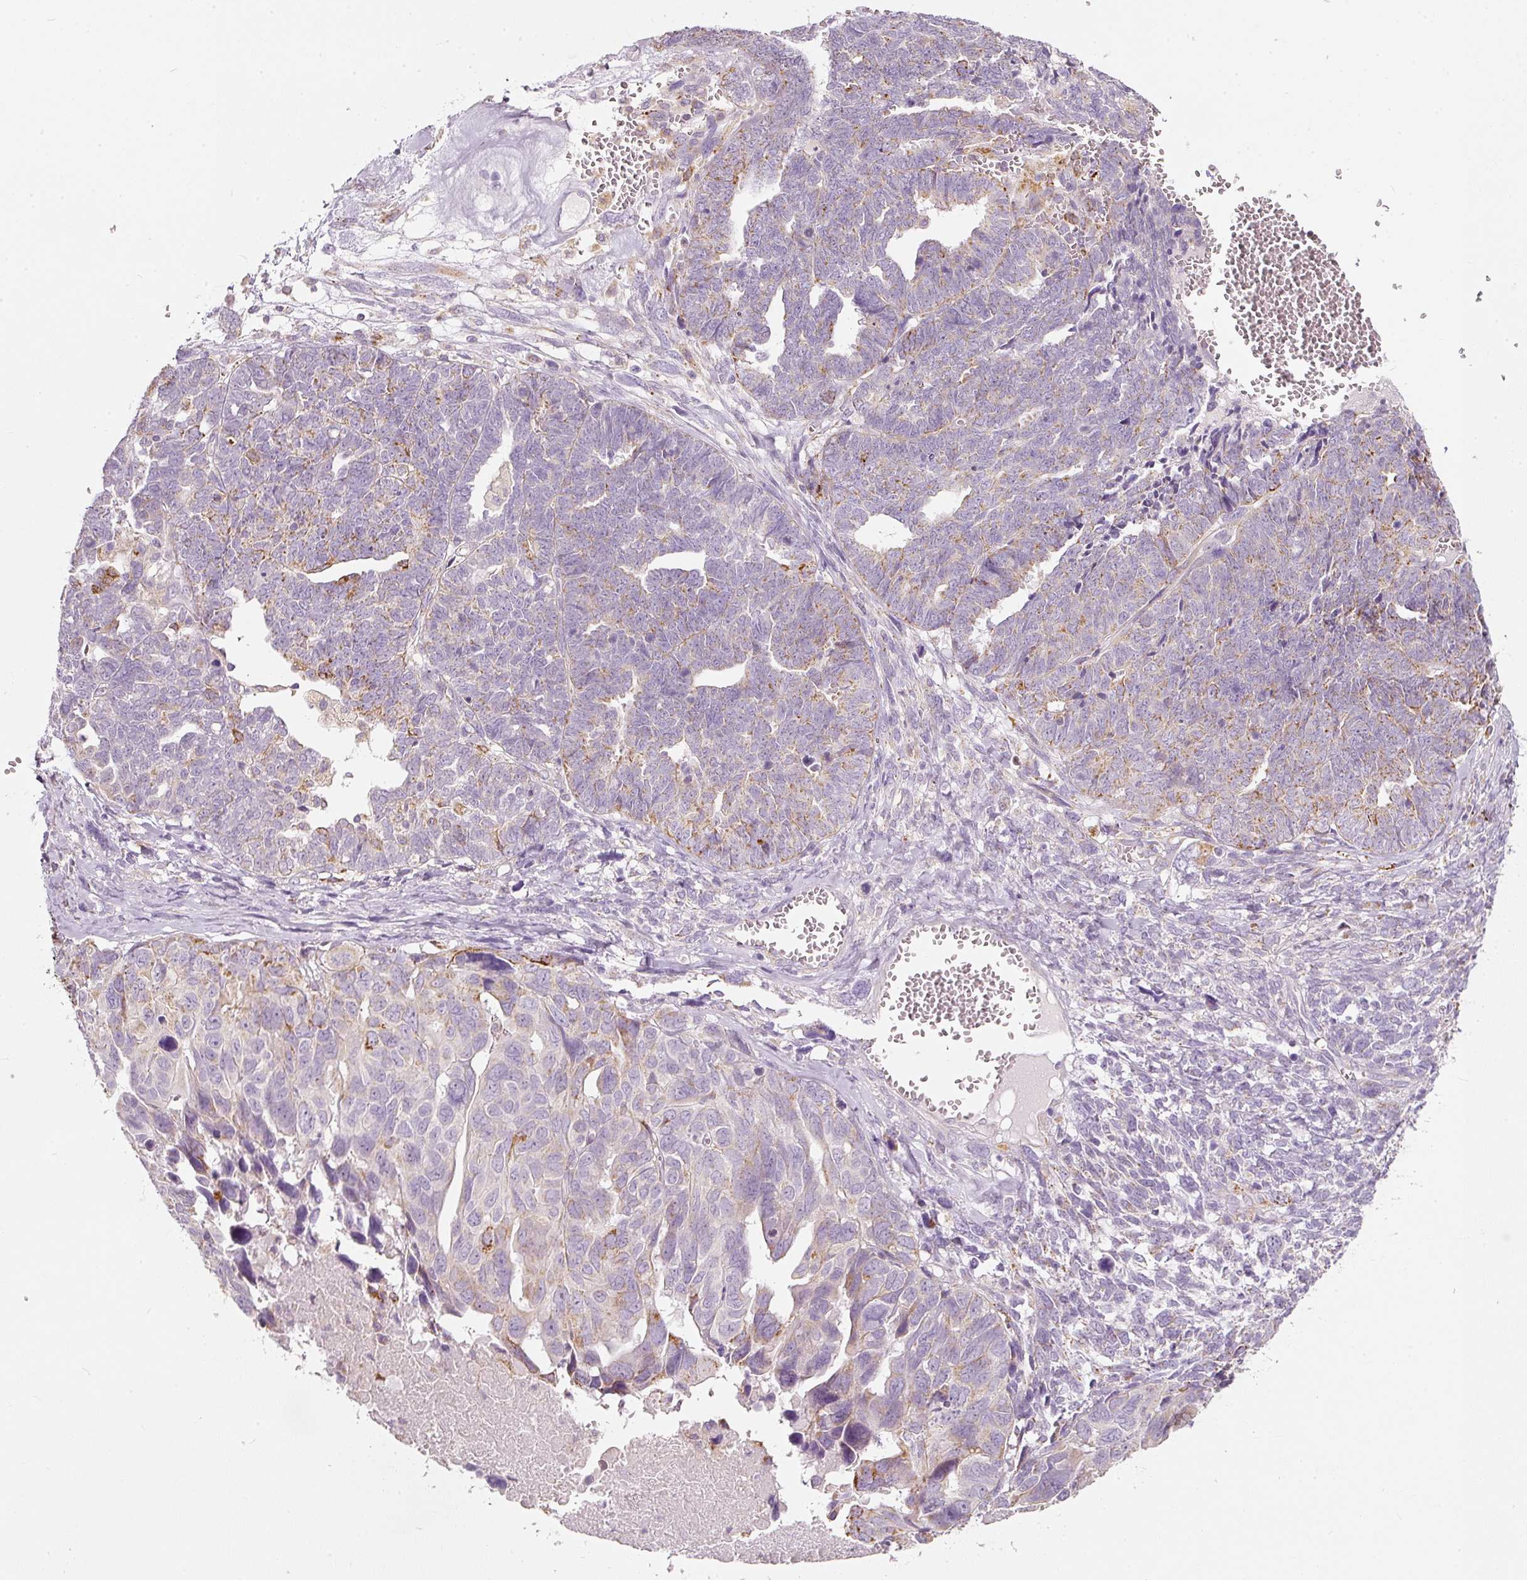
{"staining": {"intensity": "moderate", "quantity": "<25%", "location": "cytoplasmic/membranous"}, "tissue": "ovarian cancer", "cell_type": "Tumor cells", "image_type": "cancer", "snomed": [{"axis": "morphology", "description": "Cystadenocarcinoma, serous, NOS"}, {"axis": "topography", "description": "Ovary"}], "caption": "Protein analysis of serous cystadenocarcinoma (ovarian) tissue shows moderate cytoplasmic/membranous positivity in approximately <25% of tumor cells.", "gene": "MTHFD2", "patient": {"sex": "female", "age": 79}}